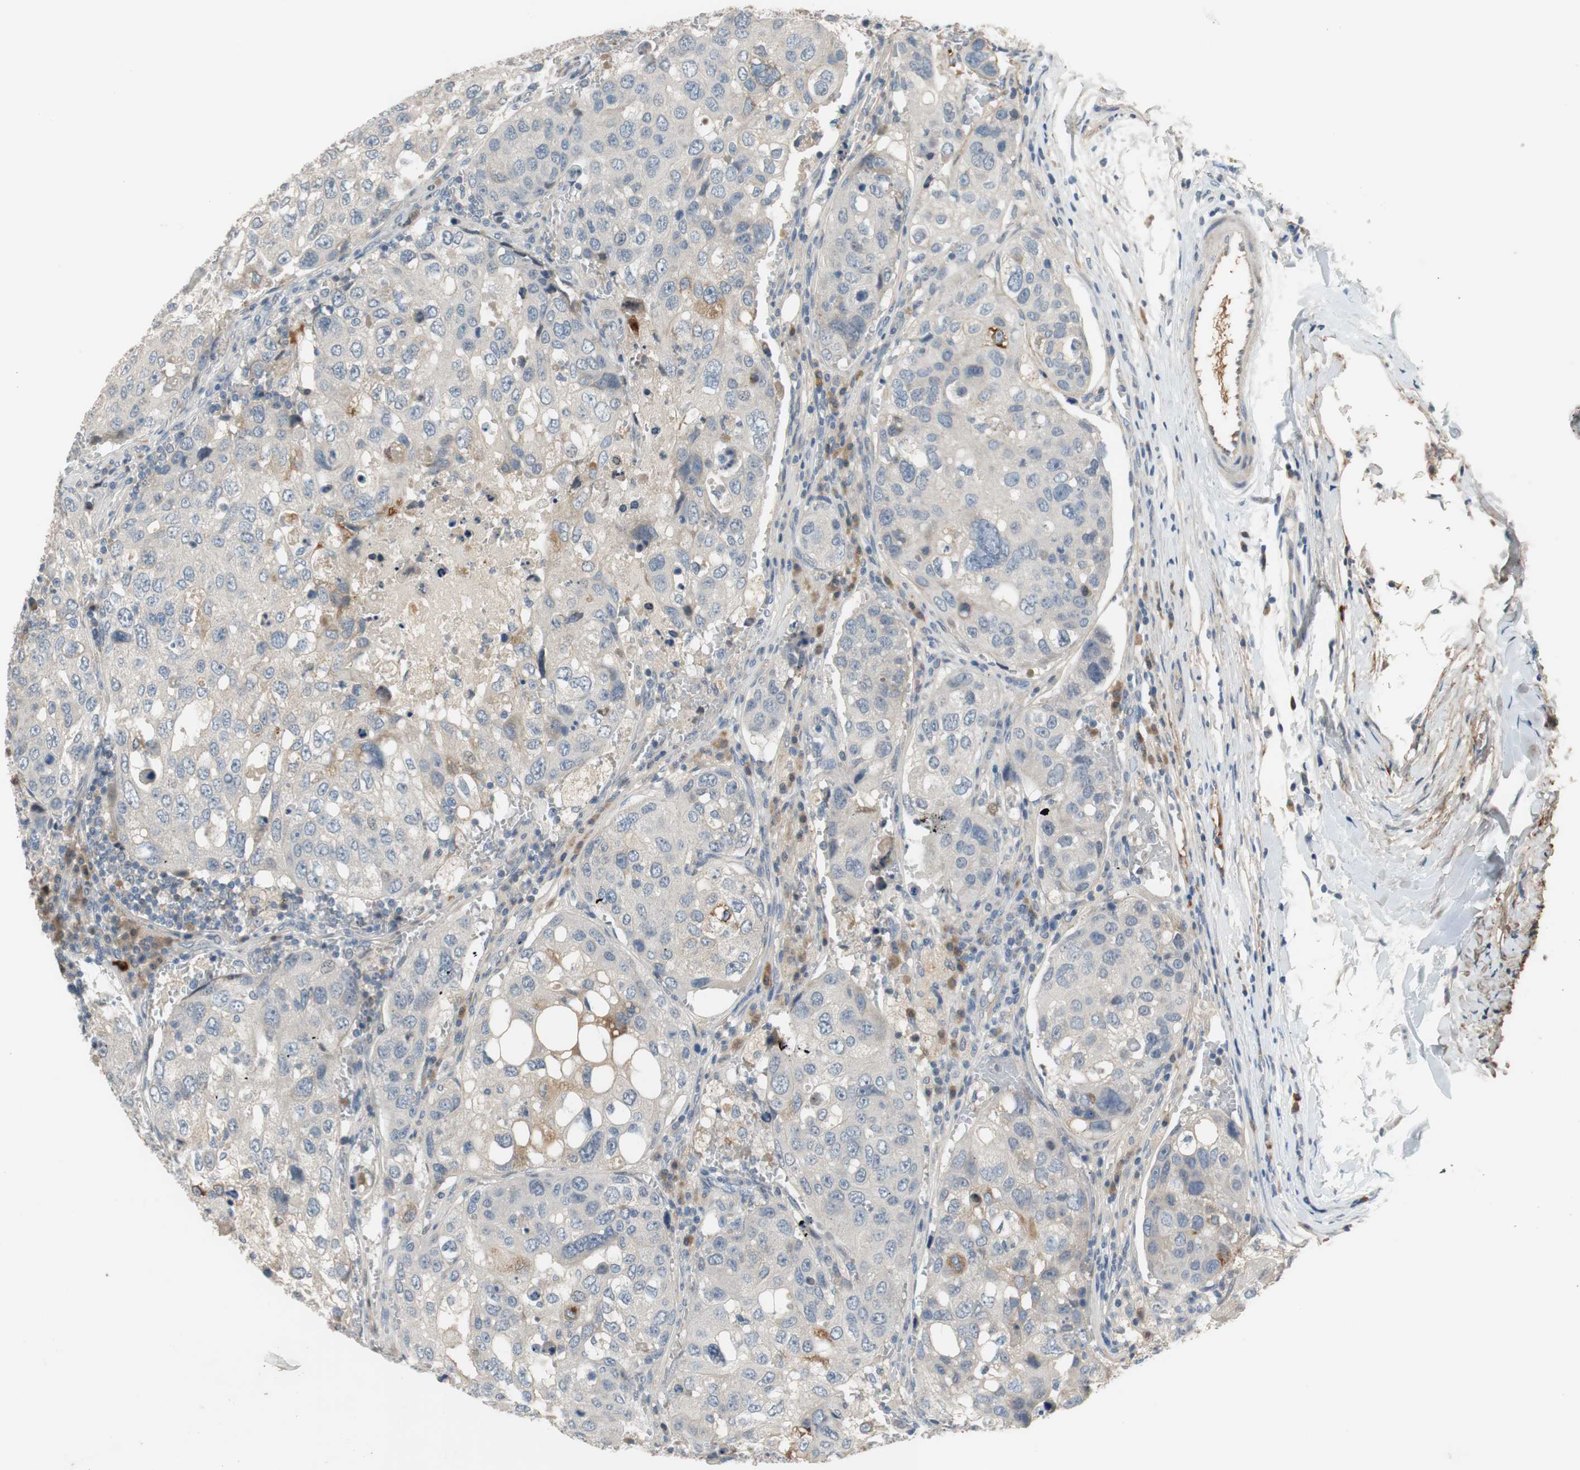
{"staining": {"intensity": "weak", "quantity": "25%-75%", "location": "cytoplasmic/membranous"}, "tissue": "urothelial cancer", "cell_type": "Tumor cells", "image_type": "cancer", "snomed": [{"axis": "morphology", "description": "Urothelial carcinoma, High grade"}, {"axis": "topography", "description": "Lymph node"}, {"axis": "topography", "description": "Urinary bladder"}], "caption": "An immunohistochemistry (IHC) photomicrograph of neoplastic tissue is shown. Protein staining in brown highlights weak cytoplasmic/membranous positivity in high-grade urothelial carcinoma within tumor cells. The staining was performed using DAB (3,3'-diaminobenzidine), with brown indicating positive protein expression. Nuclei are stained blue with hematoxylin.", "gene": "COL12A1", "patient": {"sex": "male", "age": 51}}